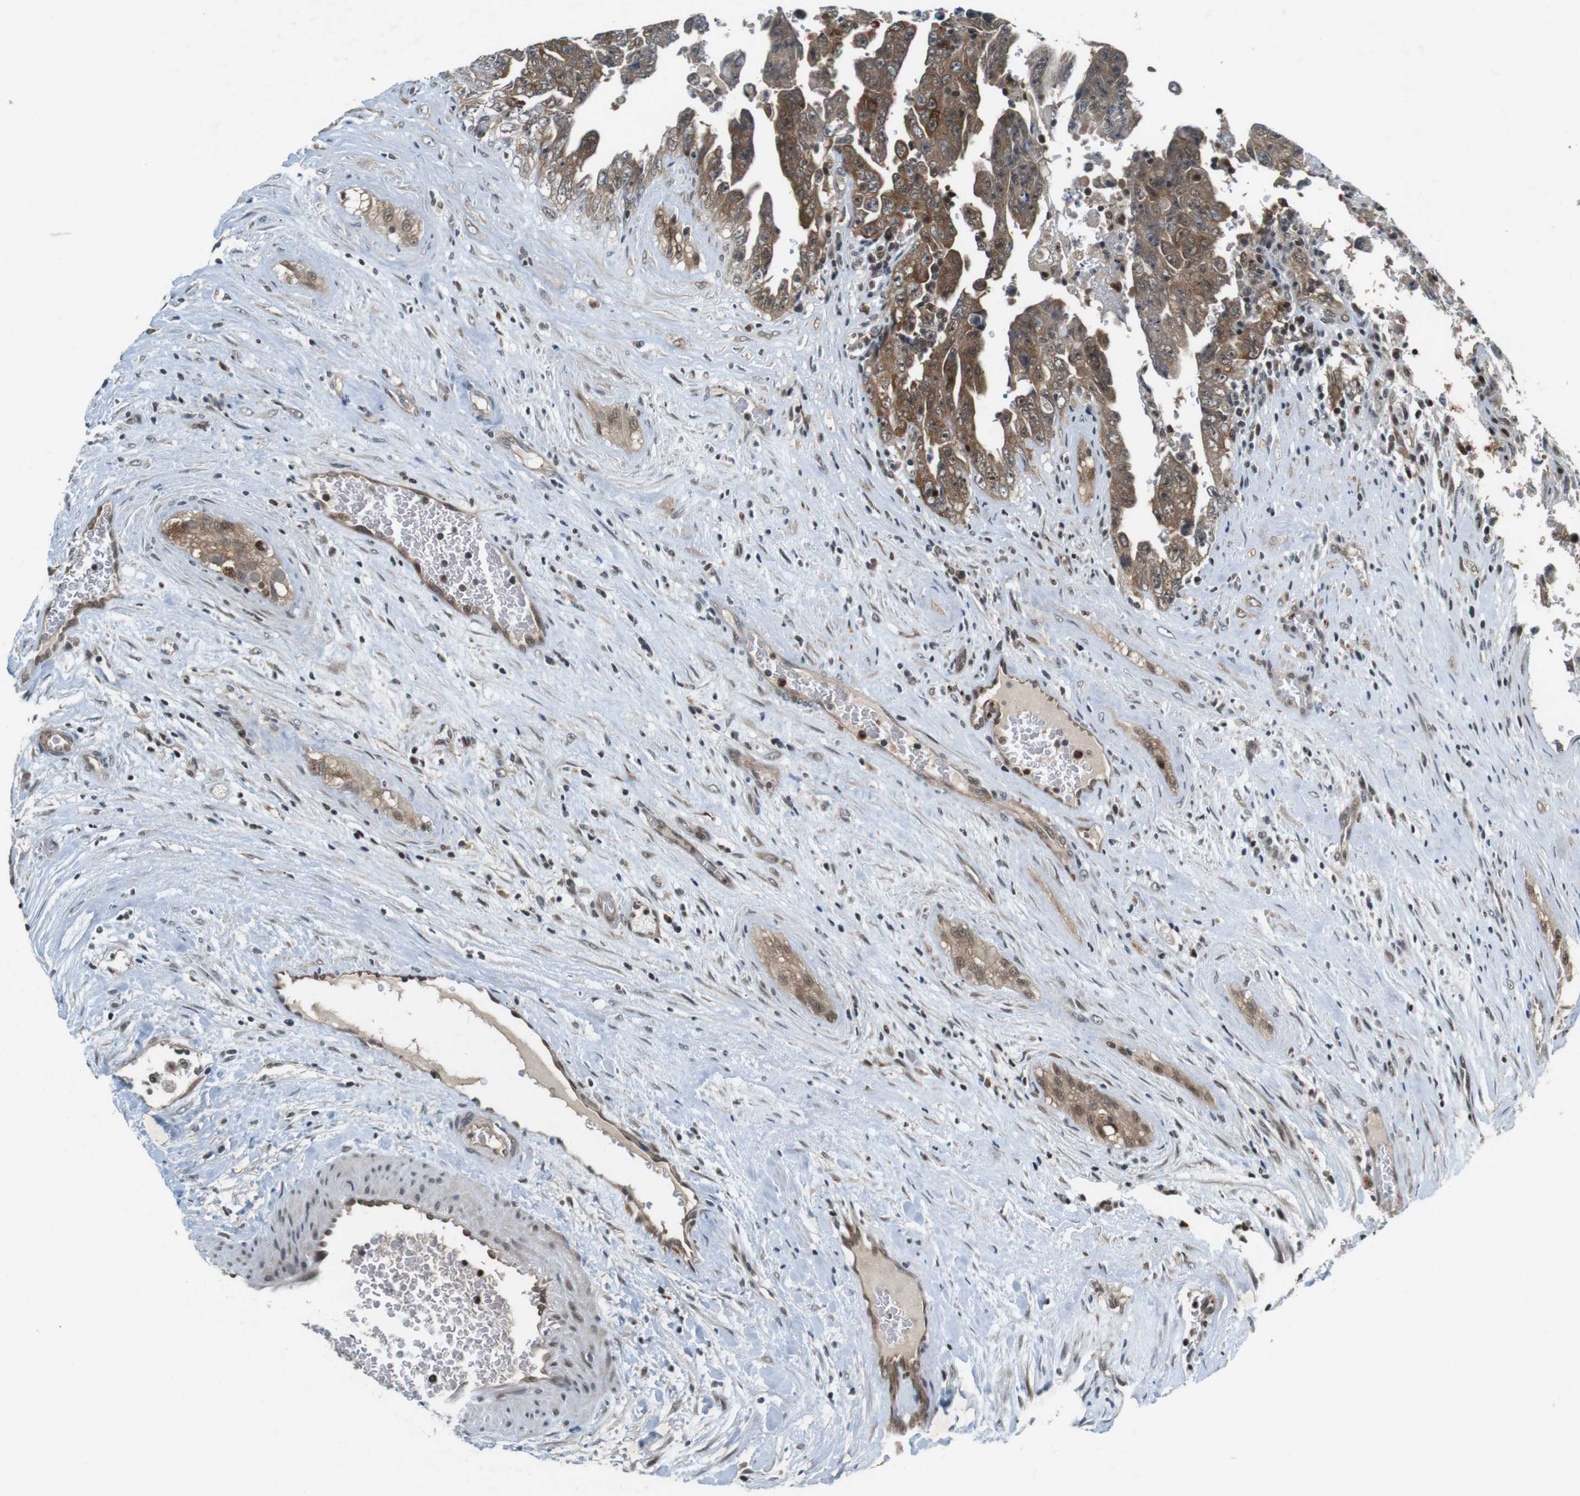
{"staining": {"intensity": "moderate", "quantity": ">75%", "location": "cytoplasmic/membranous,nuclear"}, "tissue": "testis cancer", "cell_type": "Tumor cells", "image_type": "cancer", "snomed": [{"axis": "morphology", "description": "Carcinoma, Embryonal, NOS"}, {"axis": "topography", "description": "Testis"}], "caption": "A photomicrograph showing moderate cytoplasmic/membranous and nuclear positivity in about >75% of tumor cells in testis cancer, as visualized by brown immunohistochemical staining.", "gene": "MAPKAPK5", "patient": {"sex": "male", "age": 28}}